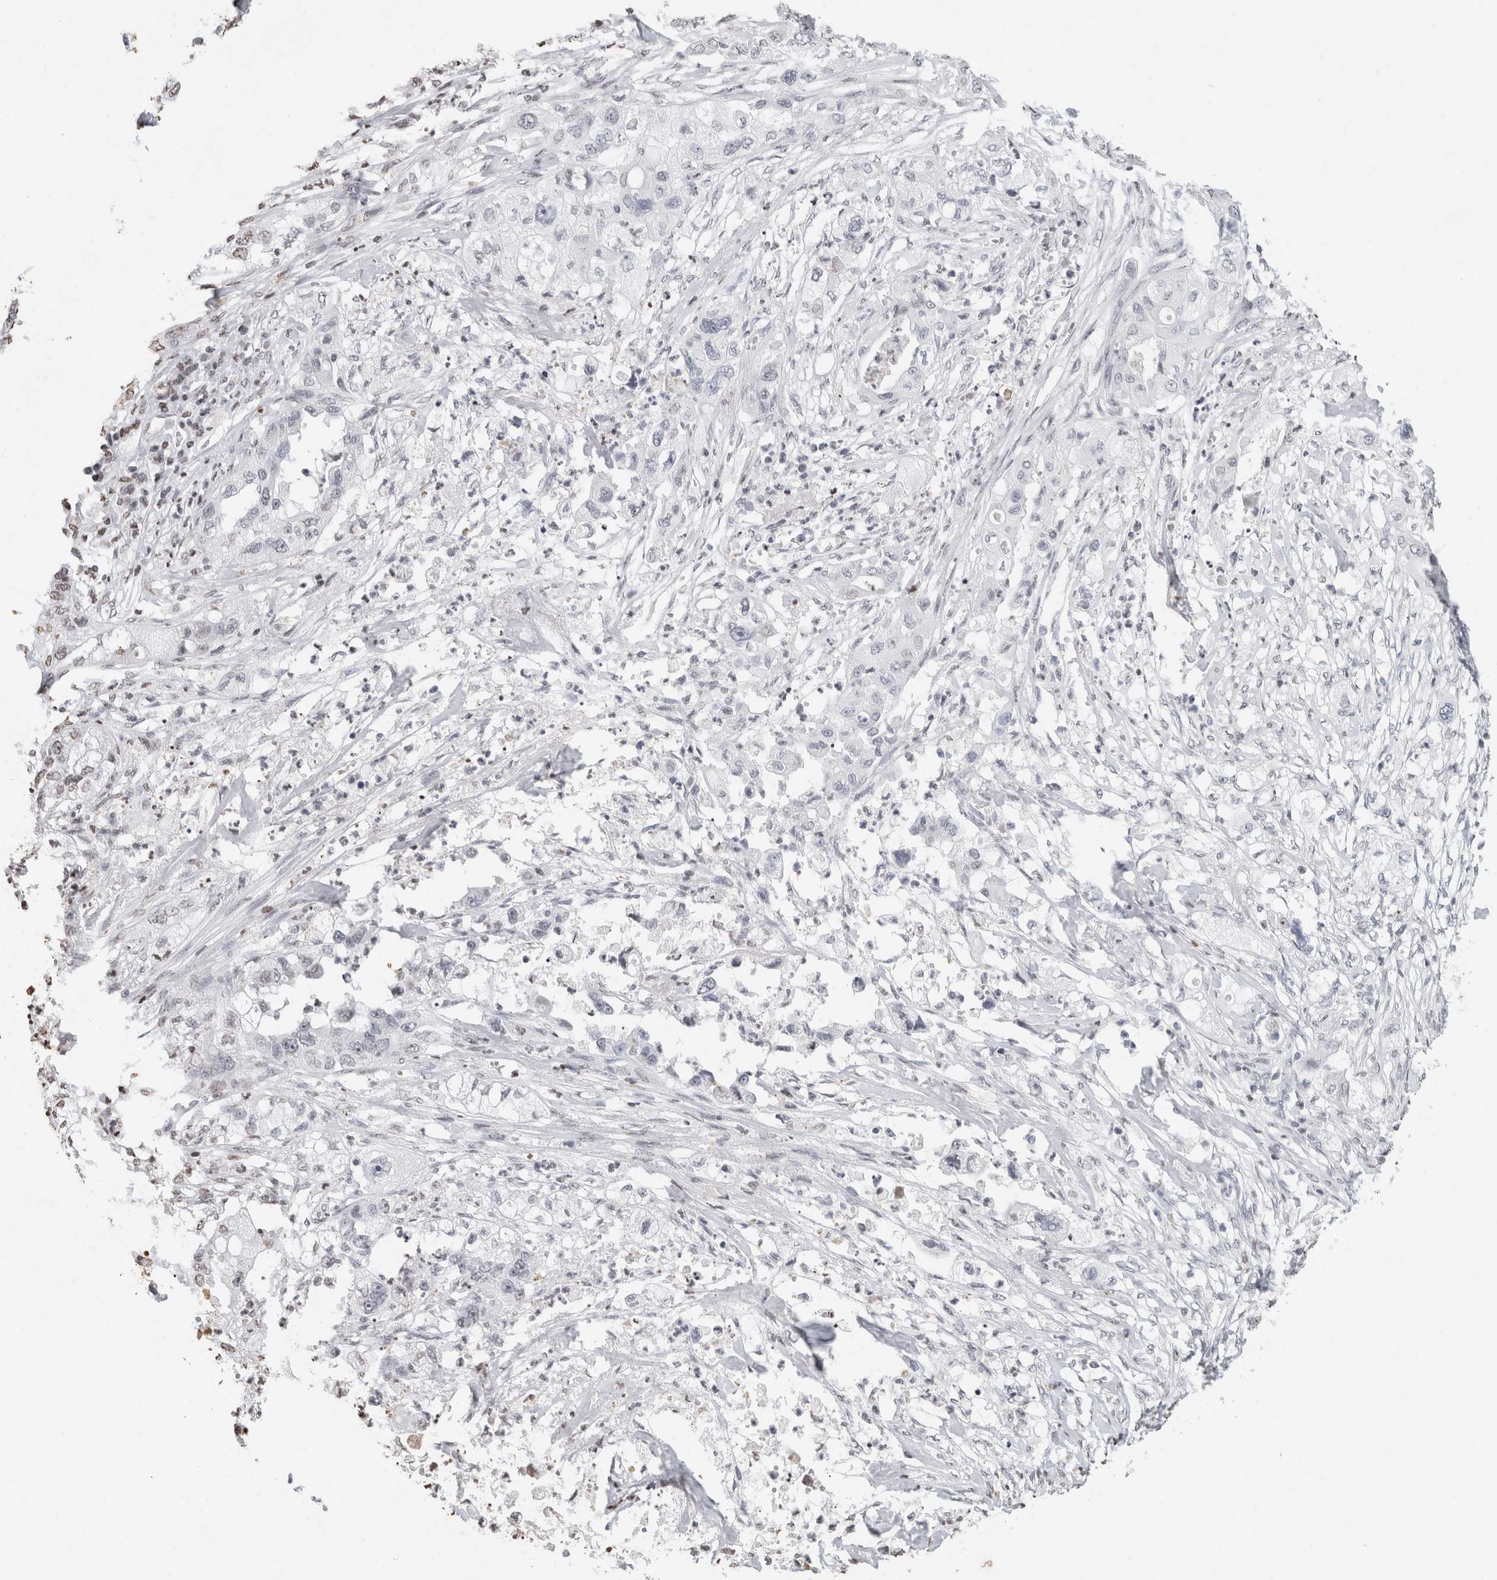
{"staining": {"intensity": "negative", "quantity": "none", "location": "none"}, "tissue": "pancreatic cancer", "cell_type": "Tumor cells", "image_type": "cancer", "snomed": [{"axis": "morphology", "description": "Adenocarcinoma, NOS"}, {"axis": "topography", "description": "Pancreas"}], "caption": "IHC micrograph of human adenocarcinoma (pancreatic) stained for a protein (brown), which displays no staining in tumor cells.", "gene": "CNTN1", "patient": {"sex": "female", "age": 78}}